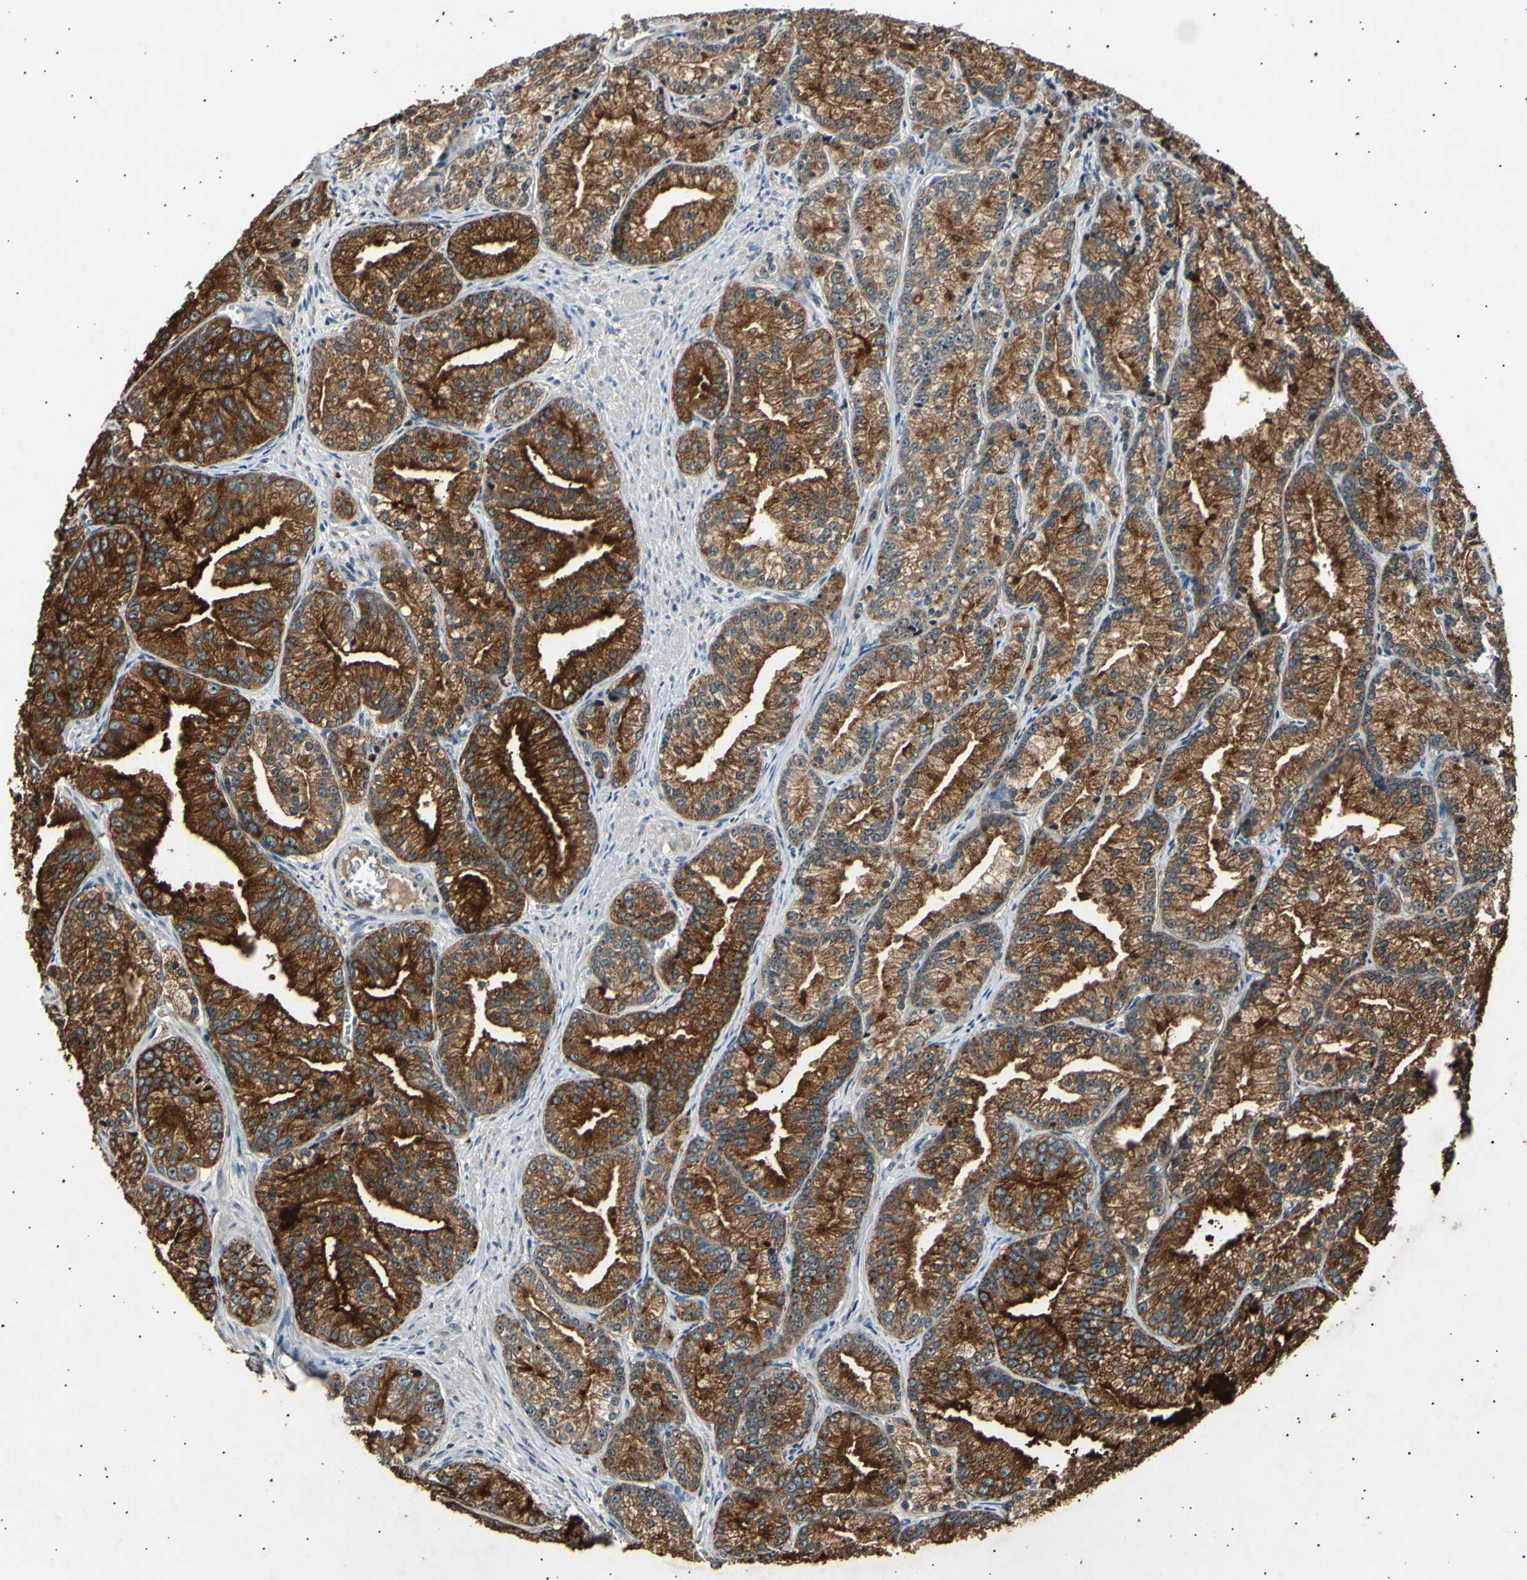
{"staining": {"intensity": "strong", "quantity": ">75%", "location": "cytoplasmic/membranous"}, "tissue": "prostate cancer", "cell_type": "Tumor cells", "image_type": "cancer", "snomed": [{"axis": "morphology", "description": "Adenocarcinoma, Low grade"}, {"axis": "topography", "description": "Prostate"}], "caption": "Prostate cancer stained with a brown dye demonstrates strong cytoplasmic/membranous positive positivity in about >75% of tumor cells.", "gene": "ADCY3", "patient": {"sex": "male", "age": 89}}